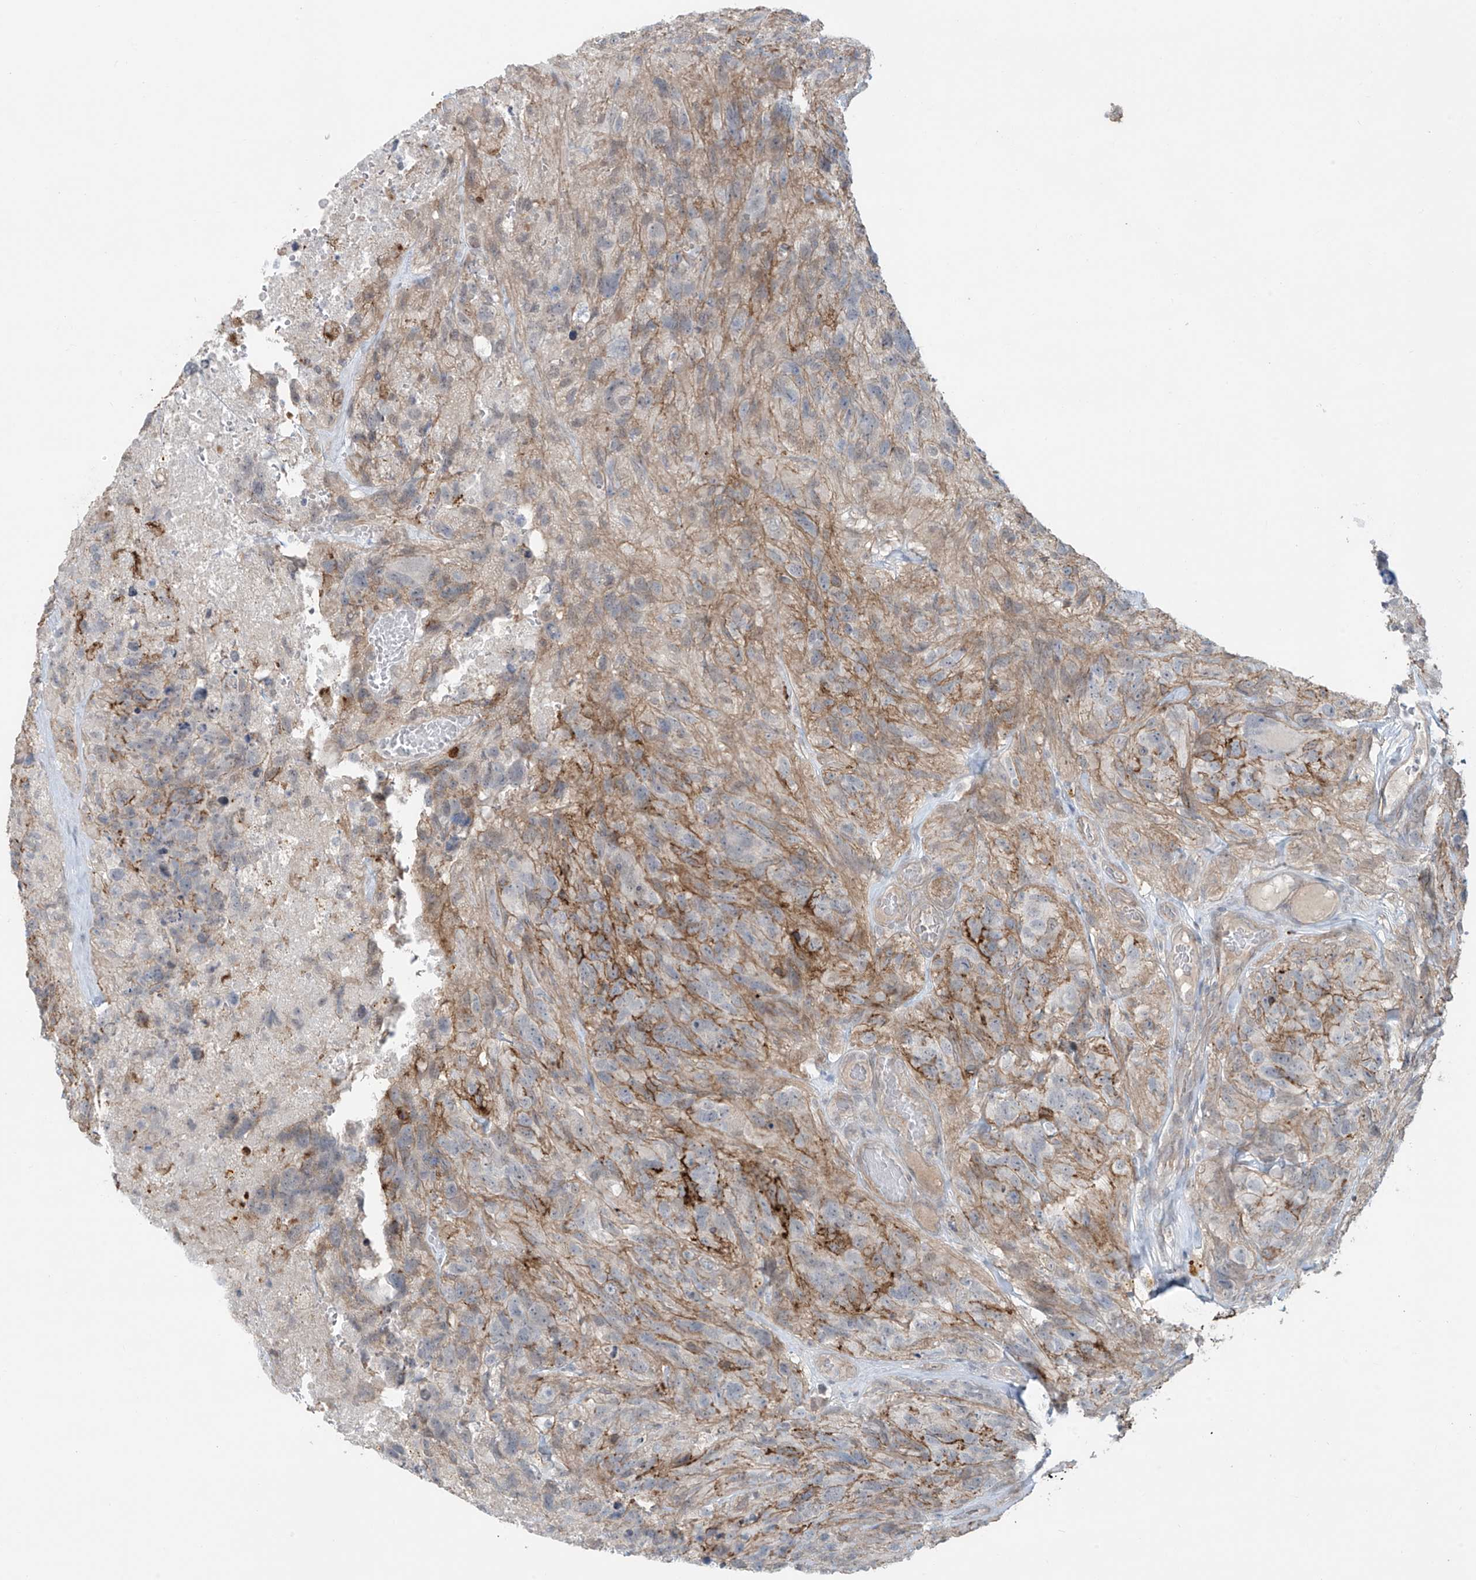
{"staining": {"intensity": "negative", "quantity": "none", "location": "none"}, "tissue": "glioma", "cell_type": "Tumor cells", "image_type": "cancer", "snomed": [{"axis": "morphology", "description": "Glioma, malignant, High grade"}, {"axis": "topography", "description": "Brain"}], "caption": "Immunohistochemistry photomicrograph of neoplastic tissue: glioma stained with DAB demonstrates no significant protein expression in tumor cells.", "gene": "RASGEF1A", "patient": {"sex": "male", "age": 69}}